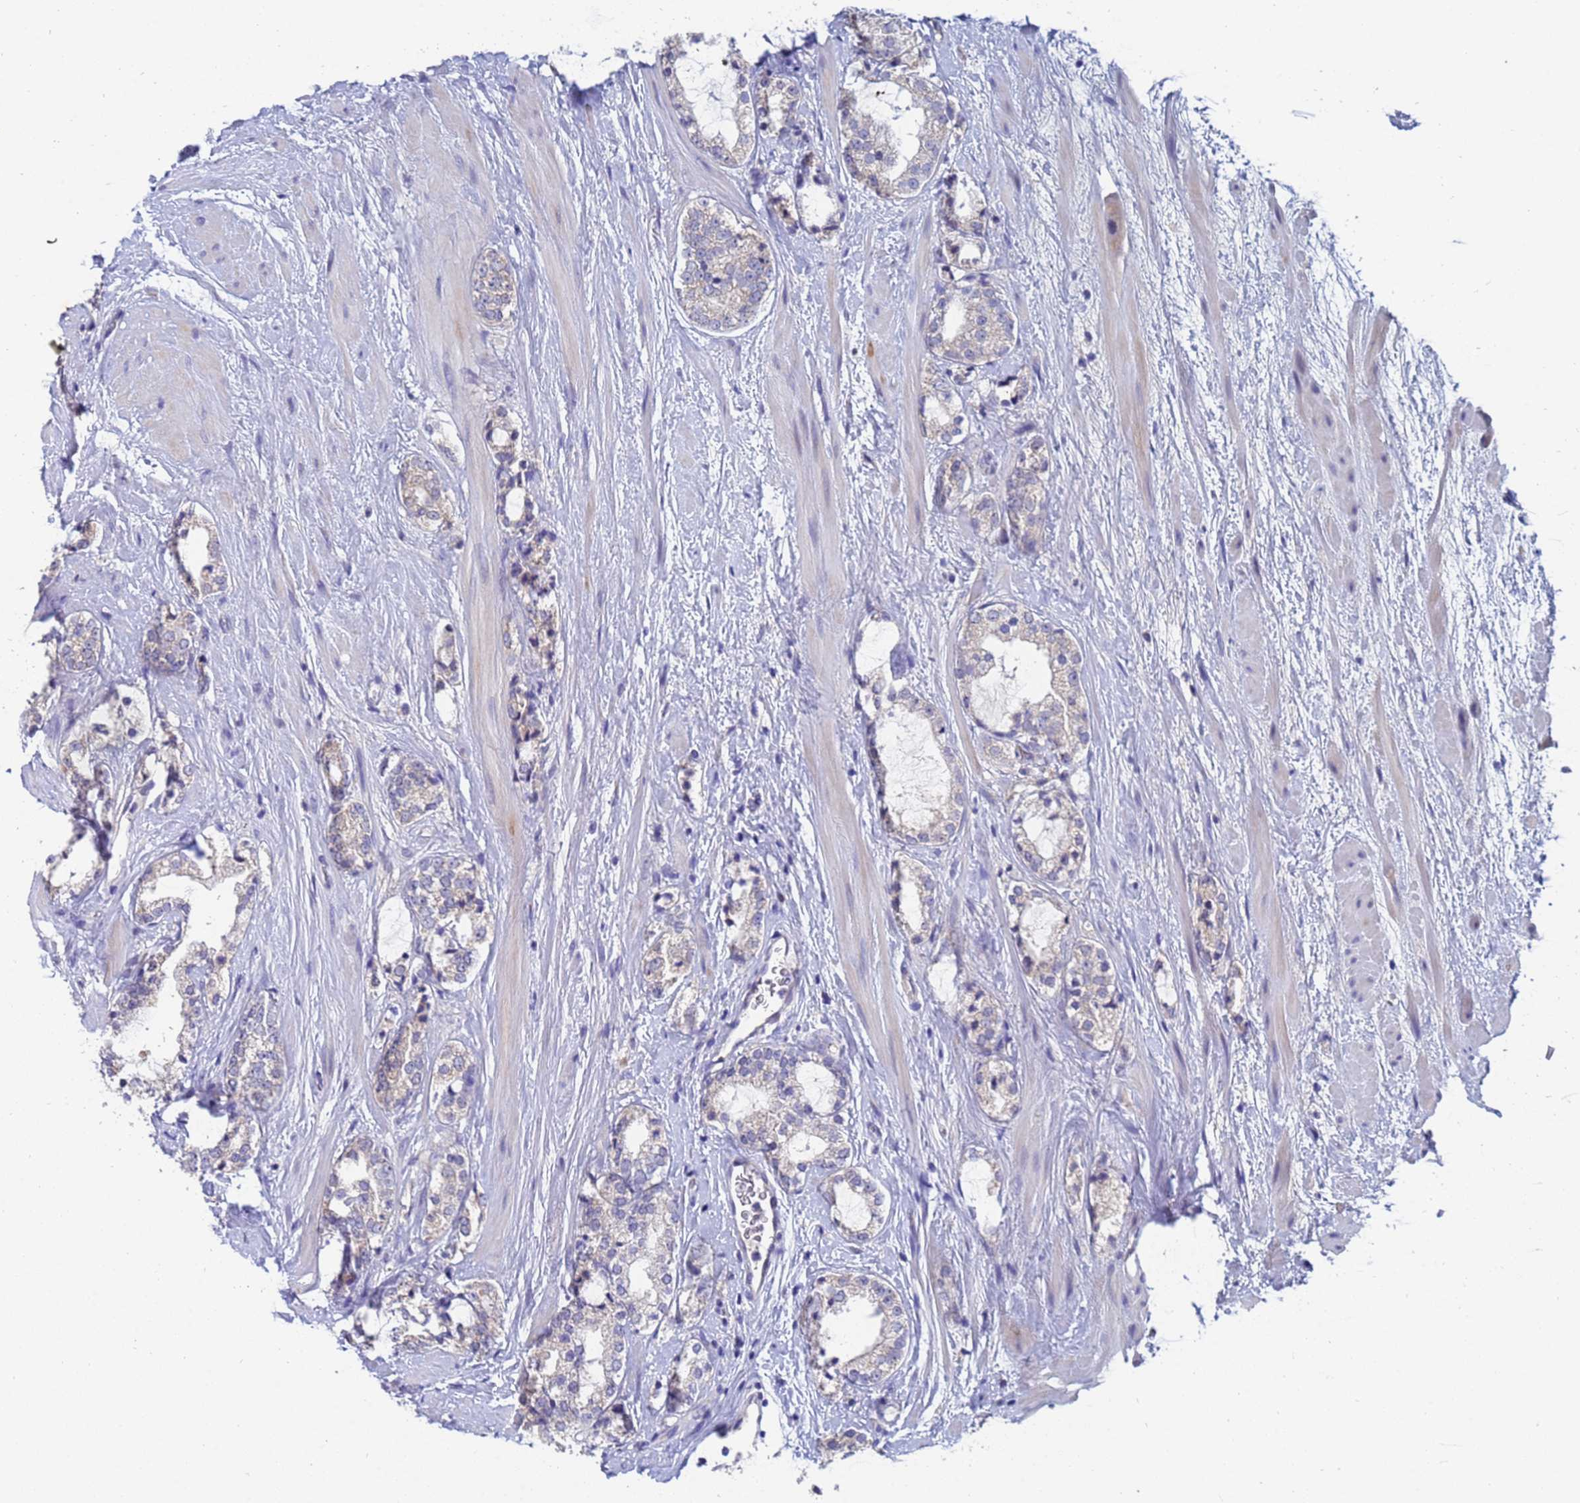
{"staining": {"intensity": "negative", "quantity": "none", "location": "none"}, "tissue": "prostate cancer", "cell_type": "Tumor cells", "image_type": "cancer", "snomed": [{"axis": "morphology", "description": "Adenocarcinoma, High grade"}, {"axis": "topography", "description": "Prostate"}], "caption": "This is an immunohistochemistry (IHC) photomicrograph of high-grade adenocarcinoma (prostate). There is no expression in tumor cells.", "gene": "IHO1", "patient": {"sex": "male", "age": 64}}